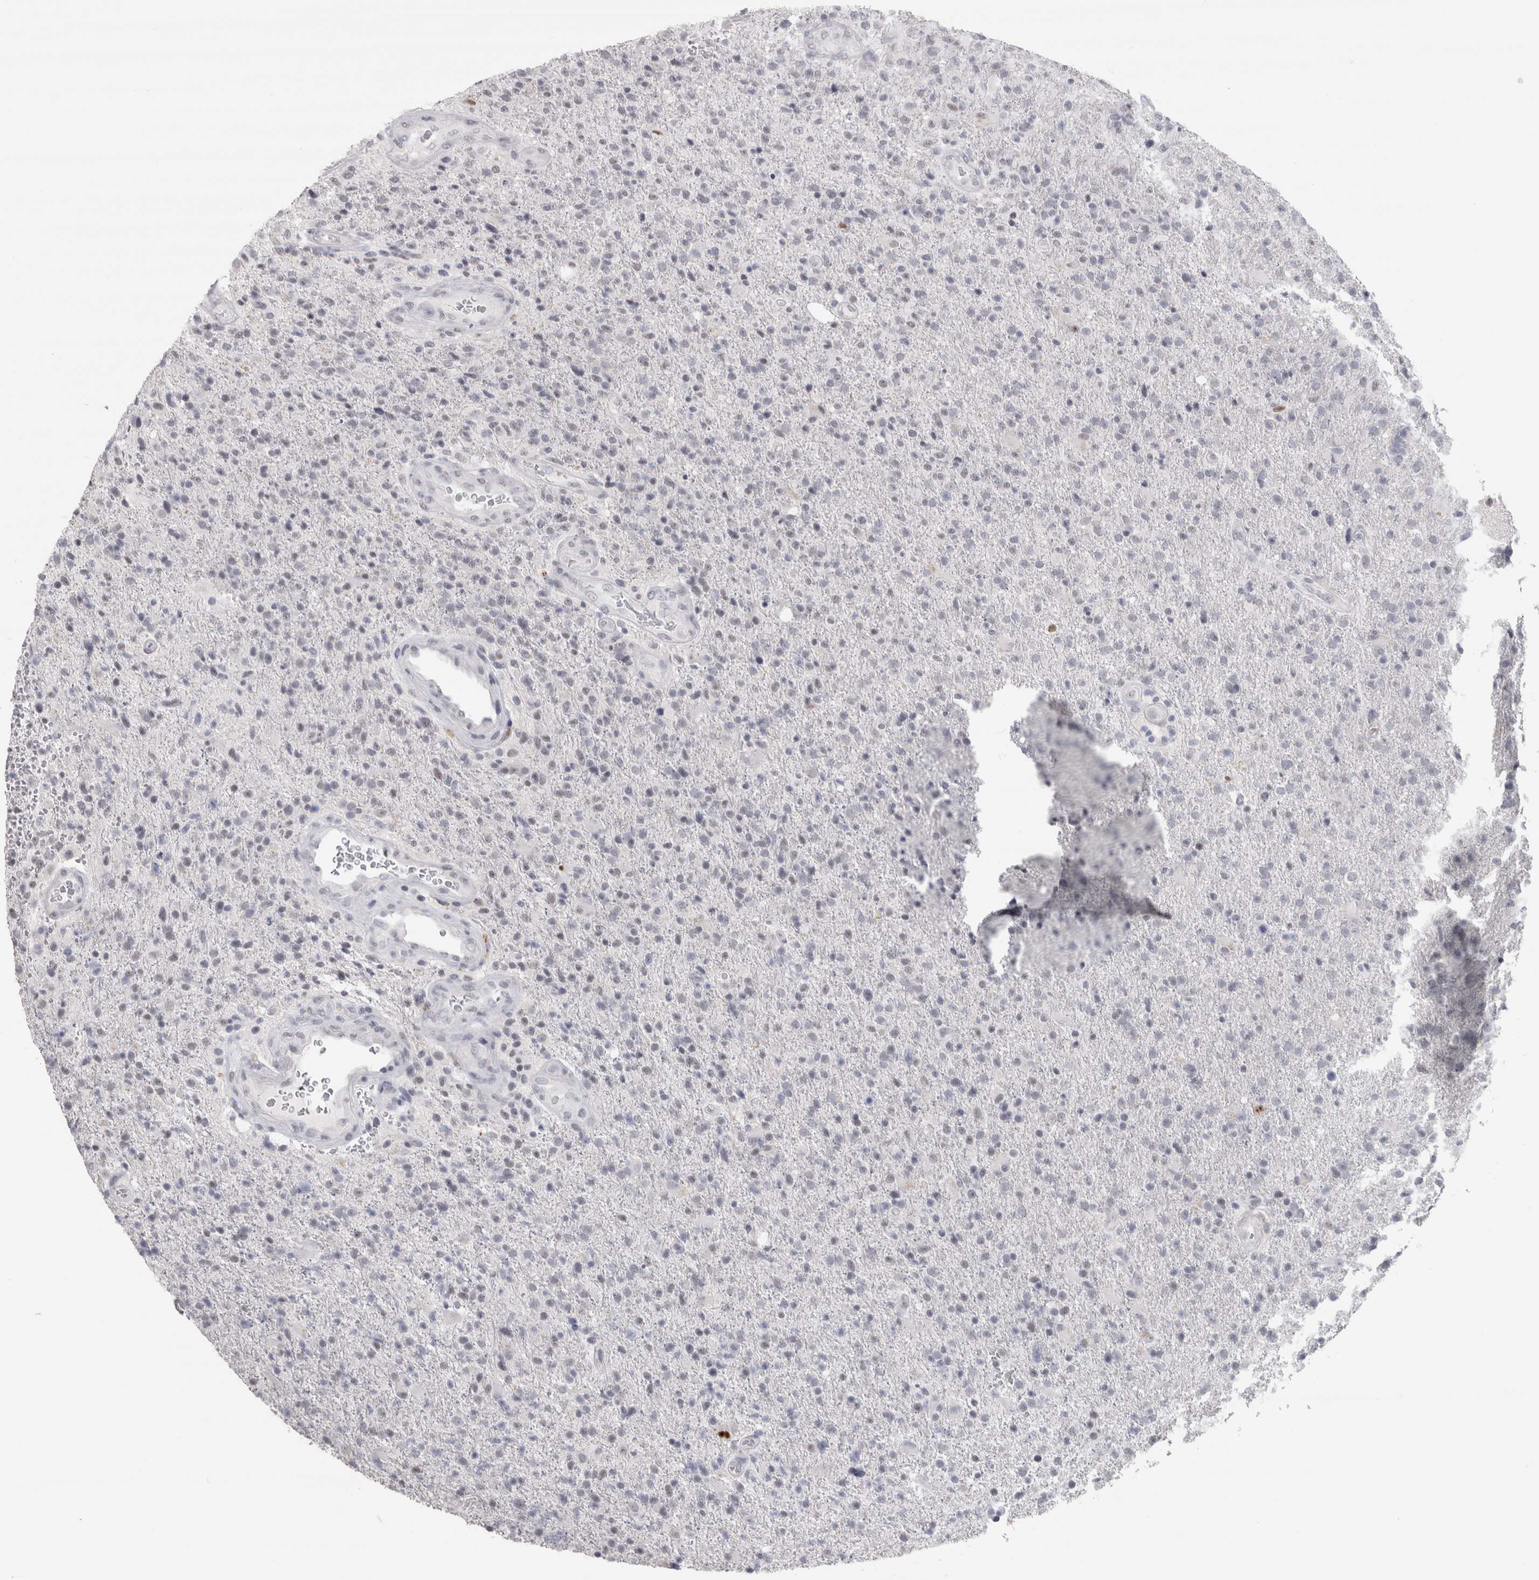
{"staining": {"intensity": "negative", "quantity": "none", "location": "none"}, "tissue": "glioma", "cell_type": "Tumor cells", "image_type": "cancer", "snomed": [{"axis": "morphology", "description": "Glioma, malignant, High grade"}, {"axis": "topography", "description": "Brain"}], "caption": "Immunohistochemistry image of glioma stained for a protein (brown), which reveals no positivity in tumor cells. Nuclei are stained in blue.", "gene": "CDH17", "patient": {"sex": "male", "age": 72}}